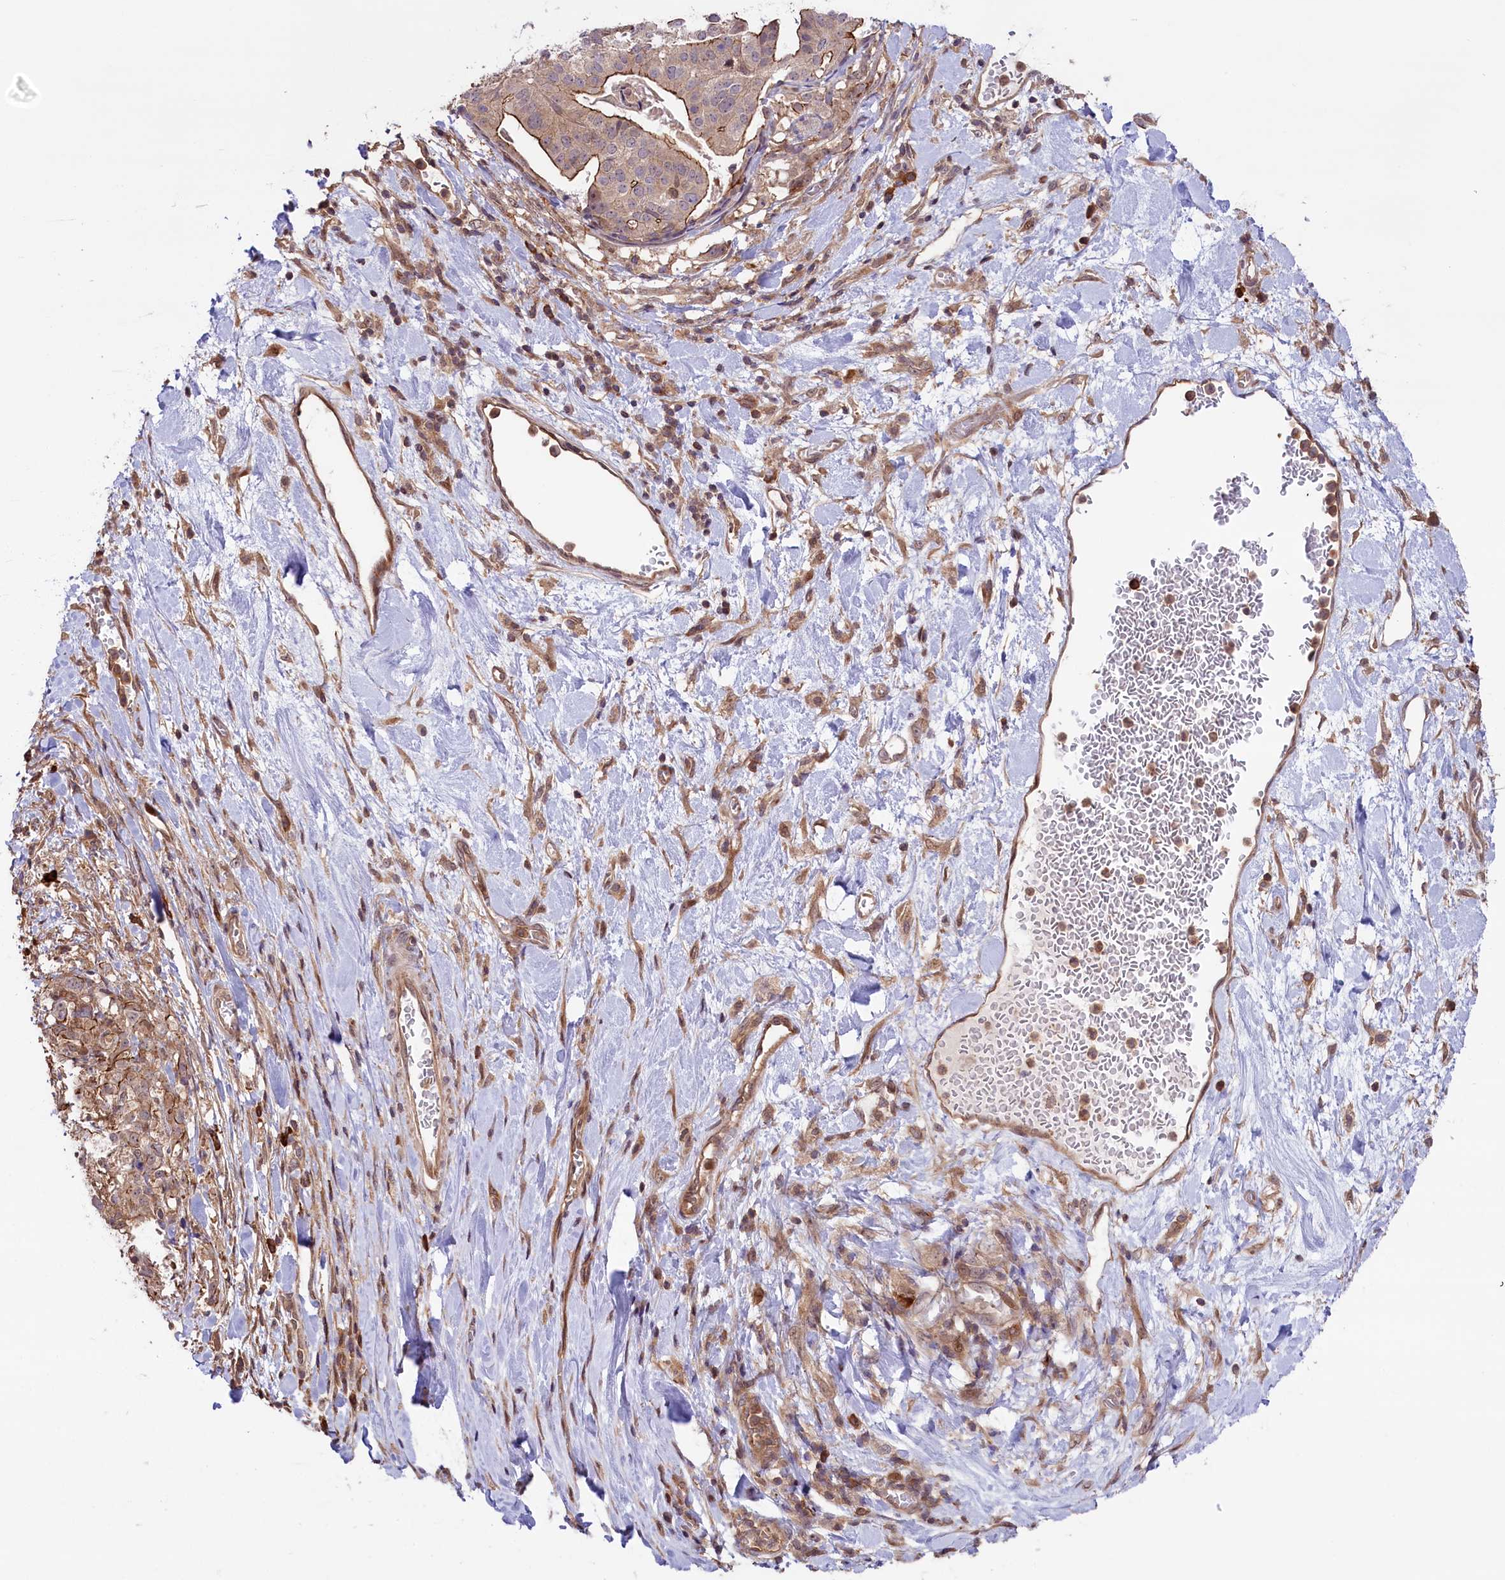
{"staining": {"intensity": "moderate", "quantity": ">75%", "location": "cytoplasmic/membranous"}, "tissue": "stomach cancer", "cell_type": "Tumor cells", "image_type": "cancer", "snomed": [{"axis": "morphology", "description": "Adenocarcinoma, NOS"}, {"axis": "topography", "description": "Stomach"}], "caption": "Approximately >75% of tumor cells in adenocarcinoma (stomach) display moderate cytoplasmic/membranous protein staining as visualized by brown immunohistochemical staining.", "gene": "RIC8A", "patient": {"sex": "male", "age": 48}}